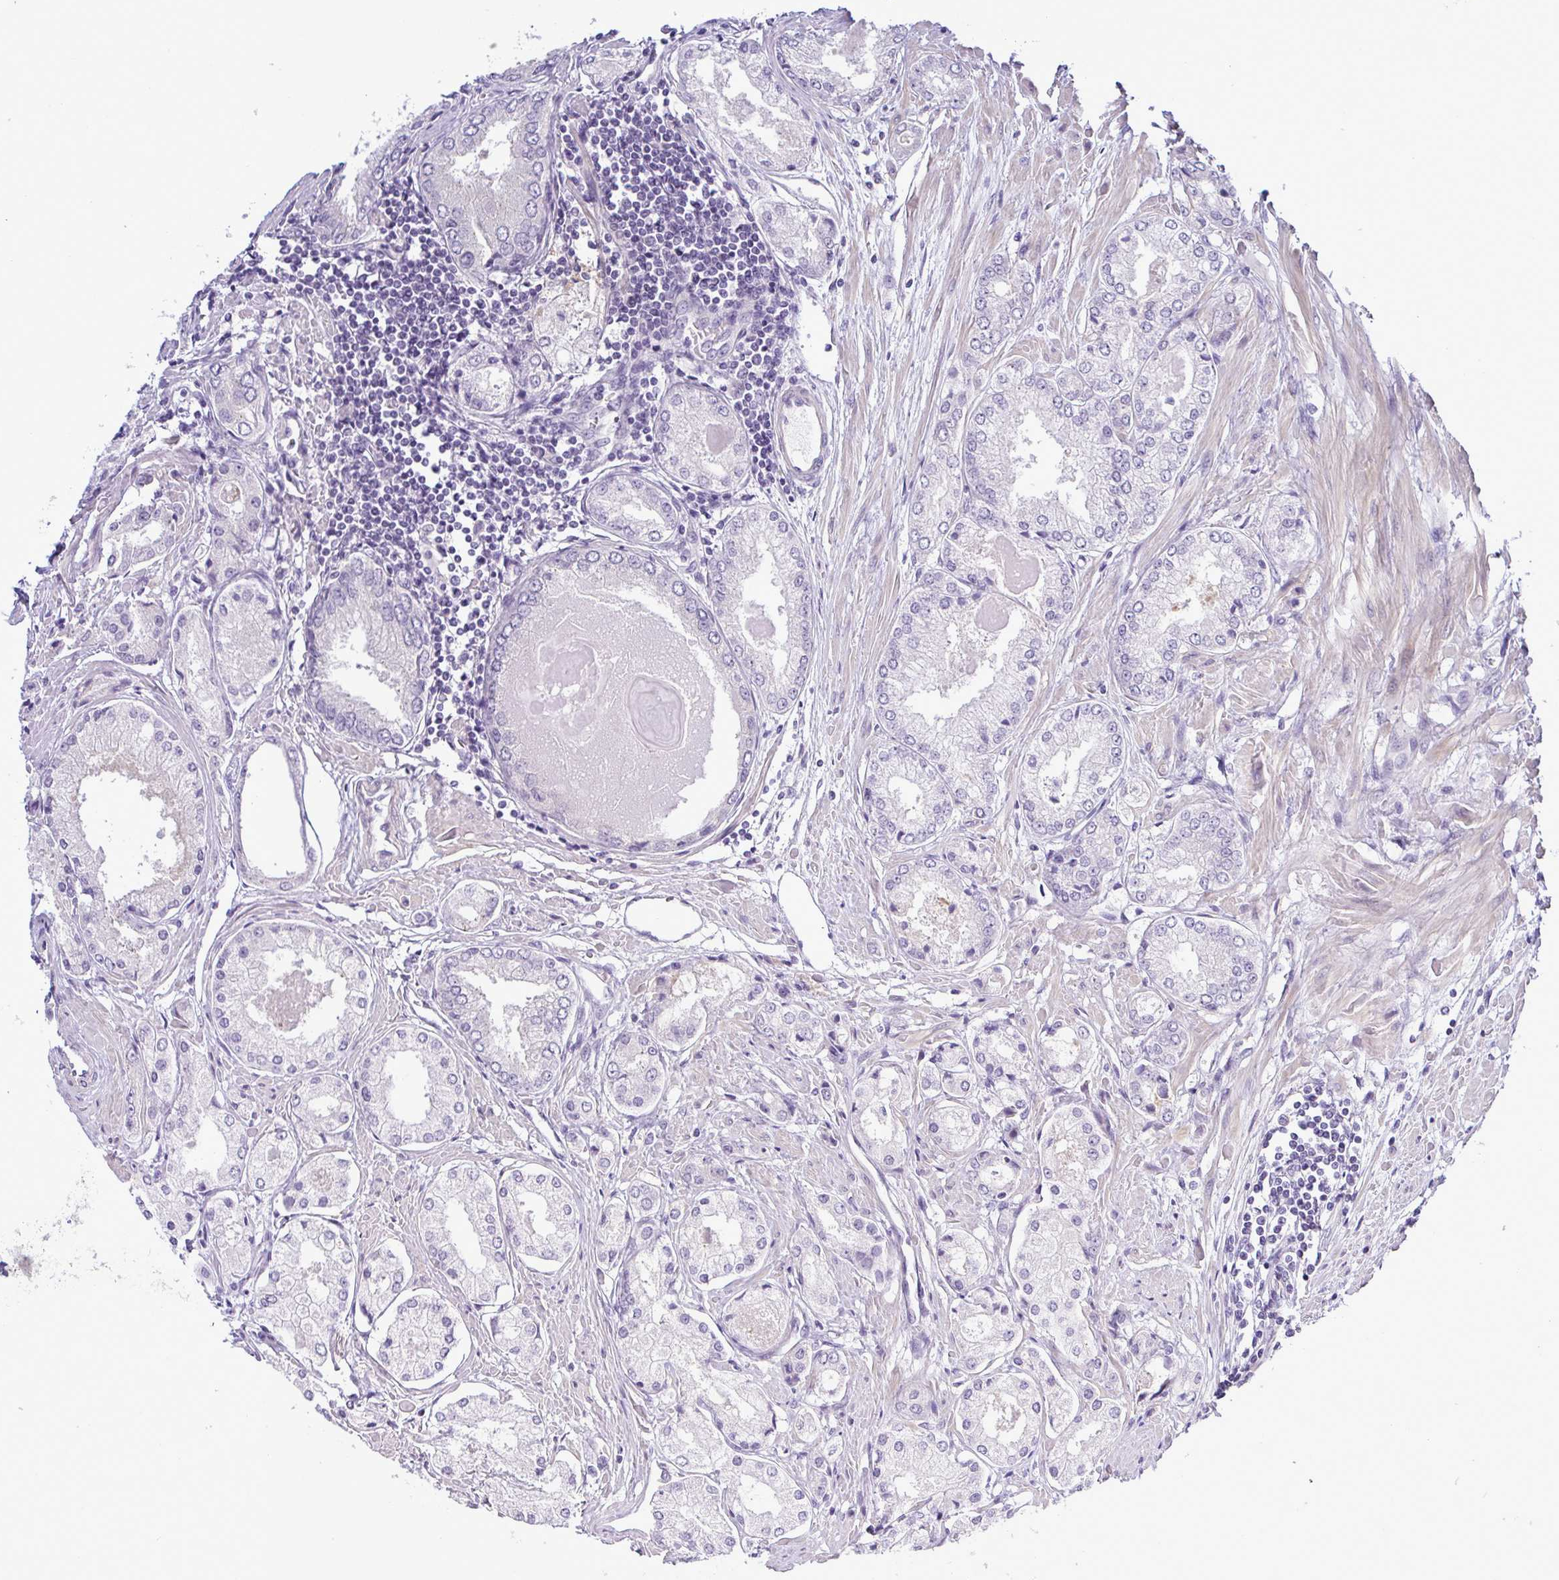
{"staining": {"intensity": "negative", "quantity": "none", "location": "none"}, "tissue": "prostate cancer", "cell_type": "Tumor cells", "image_type": "cancer", "snomed": [{"axis": "morphology", "description": "Adenocarcinoma, Low grade"}, {"axis": "topography", "description": "Prostate"}], "caption": "High power microscopy micrograph of an immunohistochemistry (IHC) photomicrograph of prostate cancer, revealing no significant expression in tumor cells.", "gene": "SYNPO2L", "patient": {"sex": "male", "age": 68}}